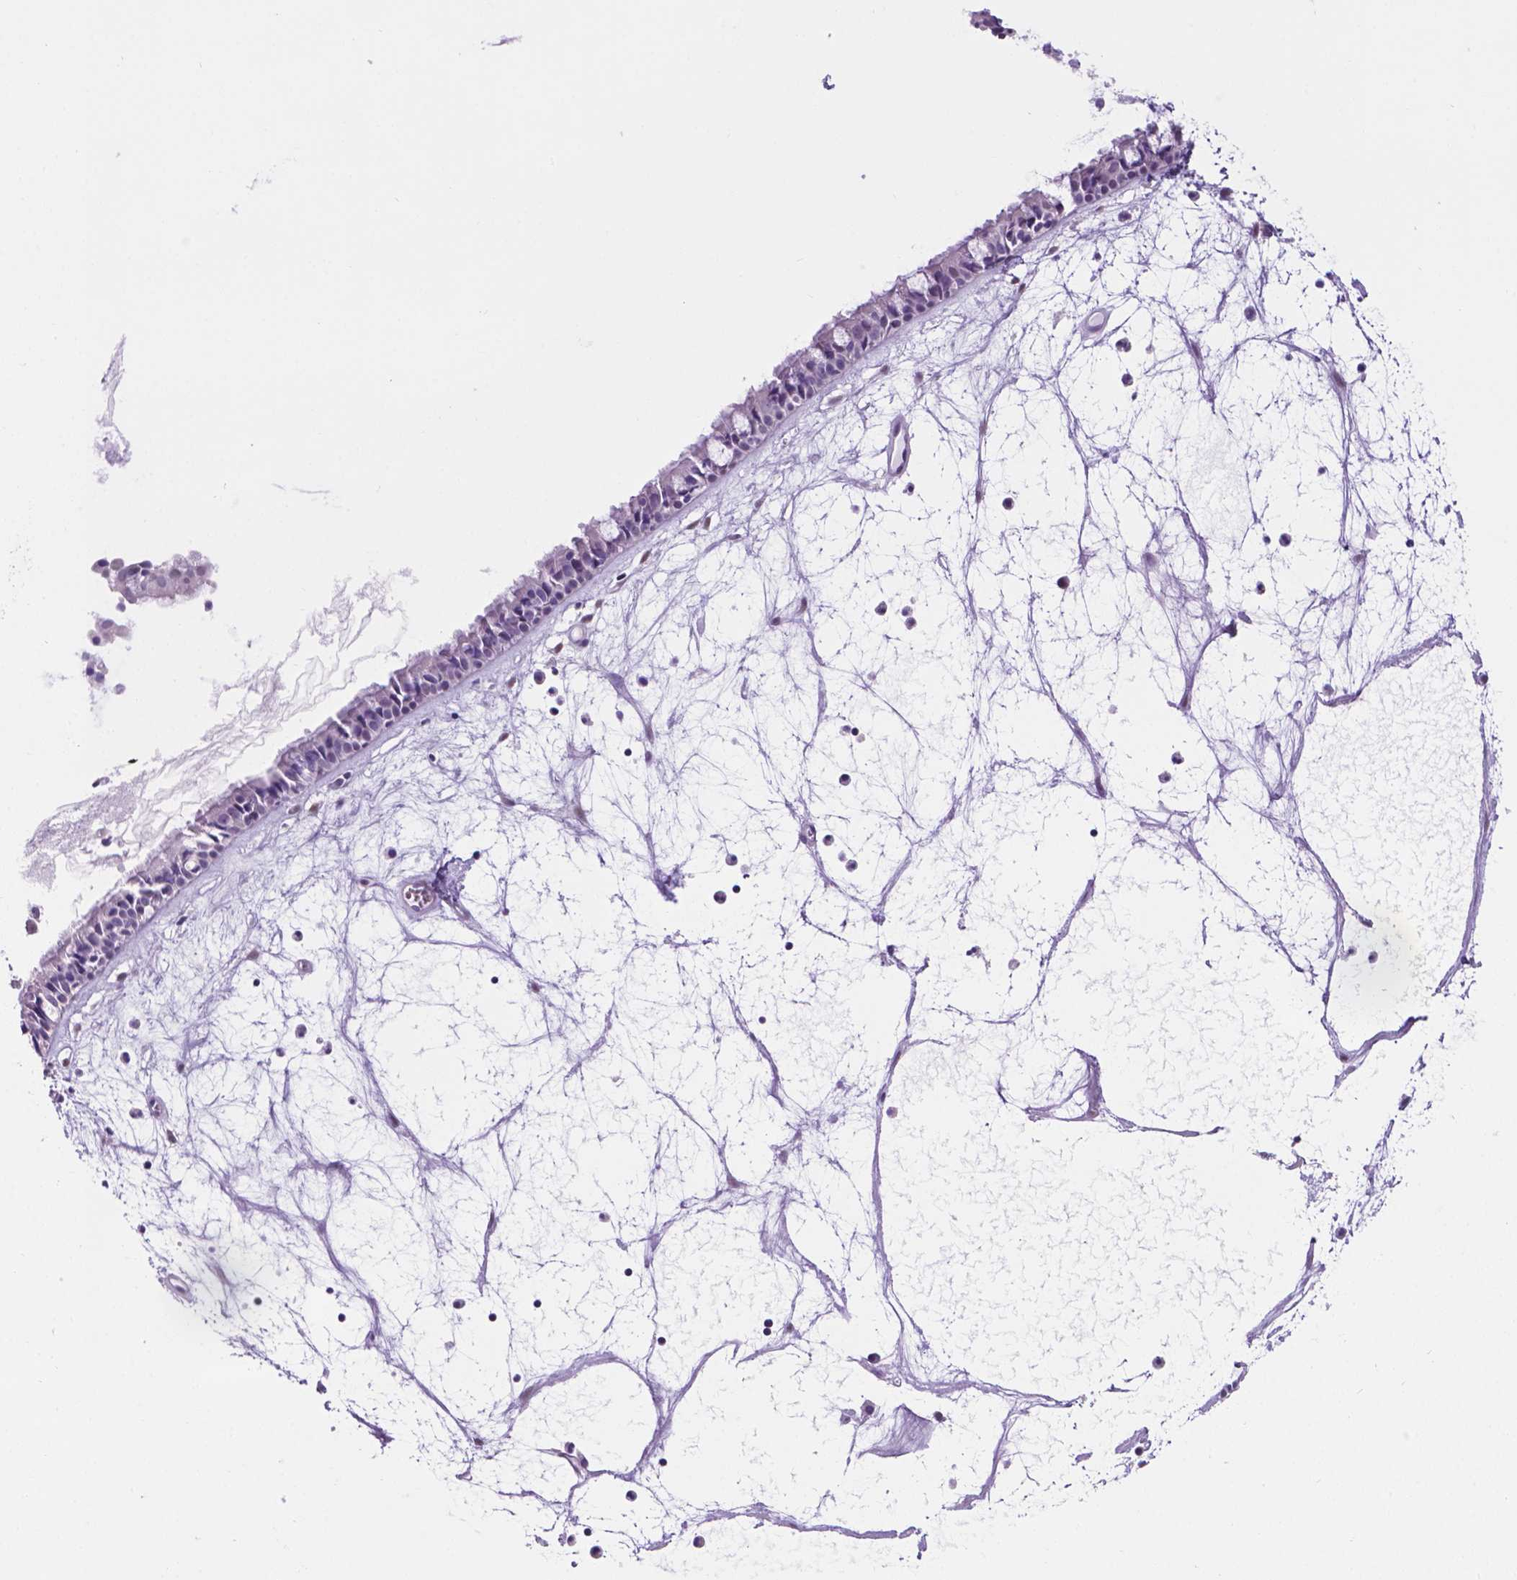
{"staining": {"intensity": "negative", "quantity": "none", "location": "none"}, "tissue": "nasopharynx", "cell_type": "Respiratory epithelial cells", "image_type": "normal", "snomed": [{"axis": "morphology", "description": "Normal tissue, NOS"}, {"axis": "topography", "description": "Nasopharynx"}], "caption": "Normal nasopharynx was stained to show a protein in brown. There is no significant staining in respiratory epithelial cells. (DAB immunohistochemistry (IHC), high magnification).", "gene": "TMEM210", "patient": {"sex": "male", "age": 31}}